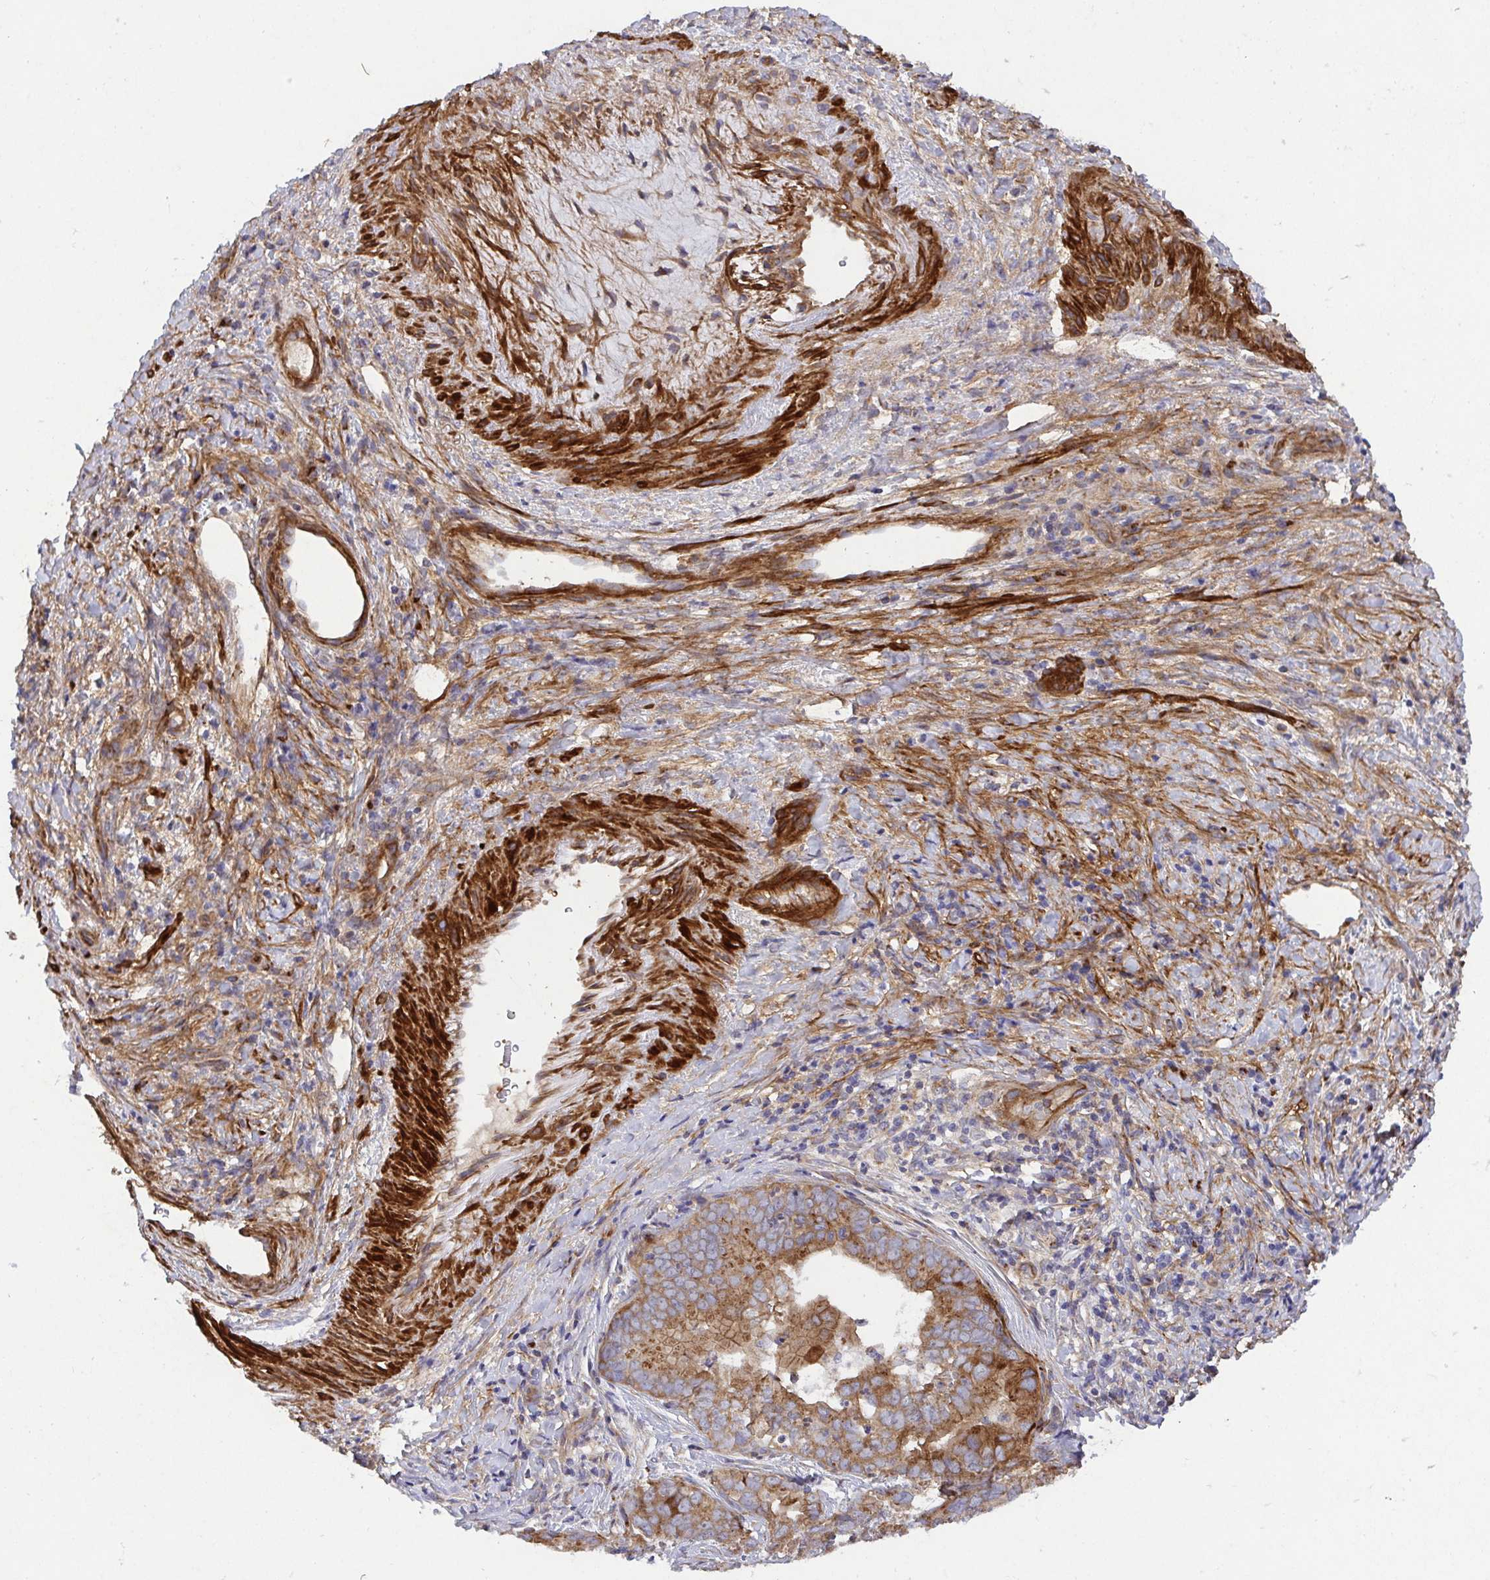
{"staining": {"intensity": "moderate", "quantity": ">75%", "location": "cytoplasmic/membranous"}, "tissue": "liver cancer", "cell_type": "Tumor cells", "image_type": "cancer", "snomed": [{"axis": "morphology", "description": "Cholangiocarcinoma"}, {"axis": "topography", "description": "Liver"}], "caption": "Tumor cells show moderate cytoplasmic/membranous positivity in about >75% of cells in cholangiocarcinoma (liver).", "gene": "TM9SF4", "patient": {"sex": "female", "age": 64}}